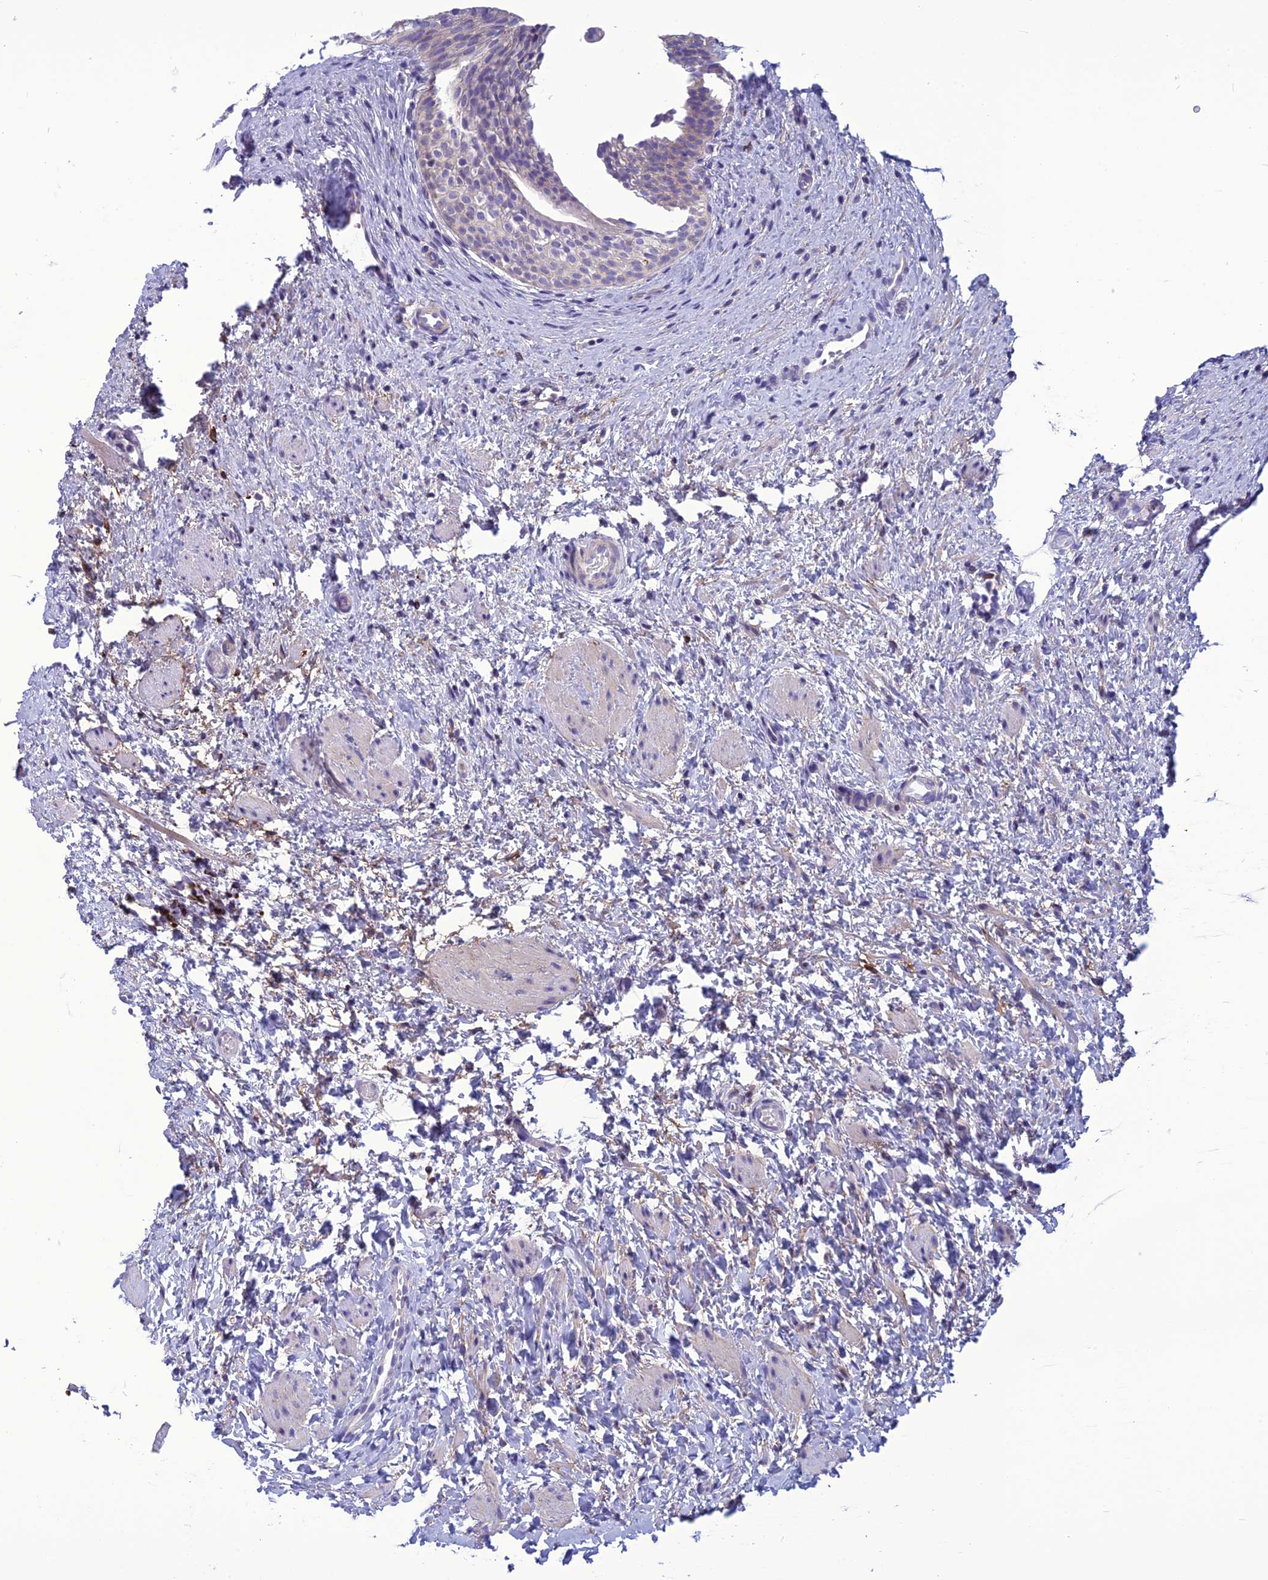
{"staining": {"intensity": "weak", "quantity": "<25%", "location": "cytoplasmic/membranous"}, "tissue": "urinary bladder", "cell_type": "Urothelial cells", "image_type": "normal", "snomed": [{"axis": "morphology", "description": "Normal tissue, NOS"}, {"axis": "topography", "description": "Urinary bladder"}], "caption": "Urothelial cells show no significant staining in benign urinary bladder. (DAB immunohistochemistry with hematoxylin counter stain).", "gene": "BBS2", "patient": {"sex": "male", "age": 1}}